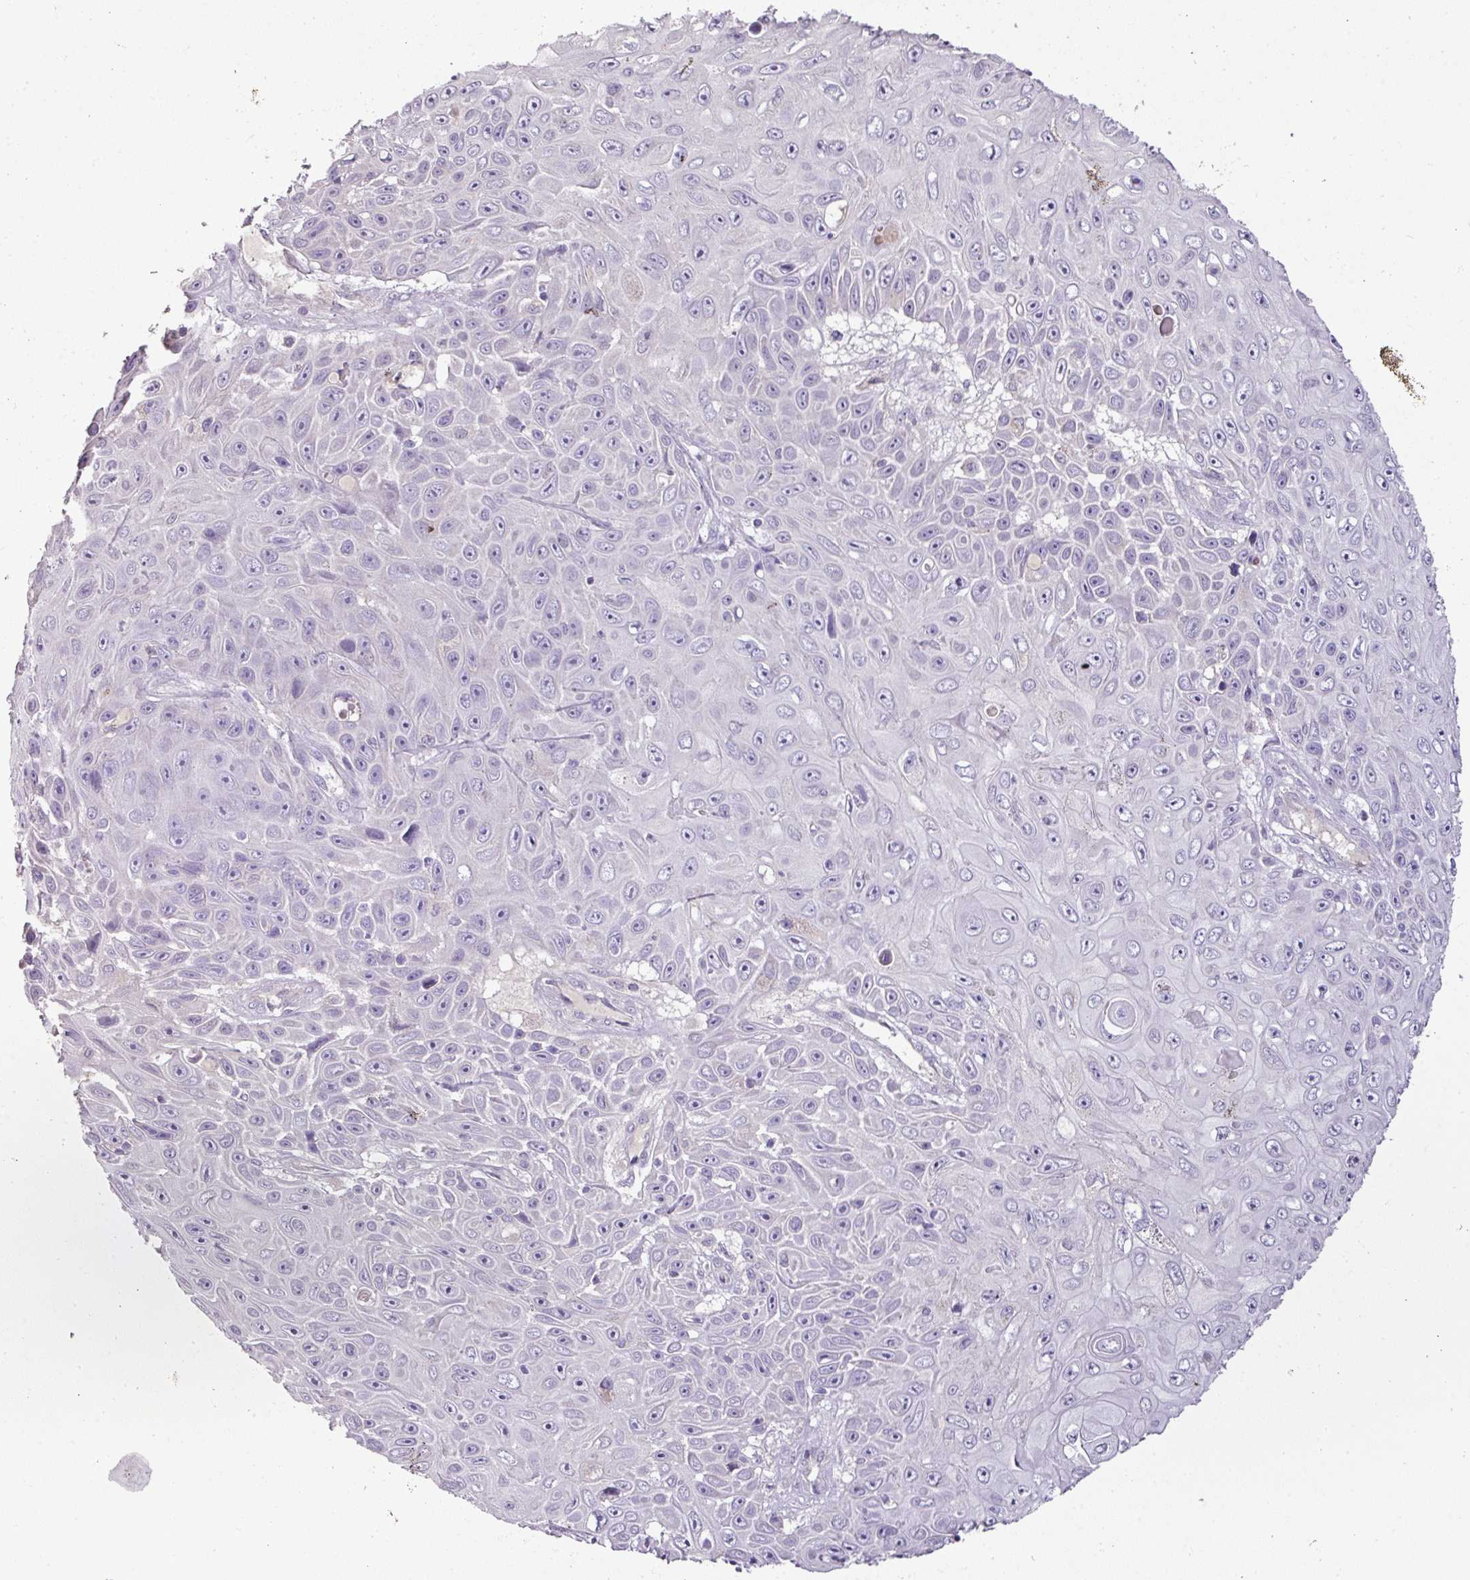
{"staining": {"intensity": "negative", "quantity": "none", "location": "none"}, "tissue": "skin cancer", "cell_type": "Tumor cells", "image_type": "cancer", "snomed": [{"axis": "morphology", "description": "Squamous cell carcinoma, NOS"}, {"axis": "topography", "description": "Skin"}], "caption": "Image shows no significant protein positivity in tumor cells of squamous cell carcinoma (skin). (Stains: DAB IHC with hematoxylin counter stain, Microscopy: brightfield microscopy at high magnification).", "gene": "BRINP2", "patient": {"sex": "male", "age": 82}}